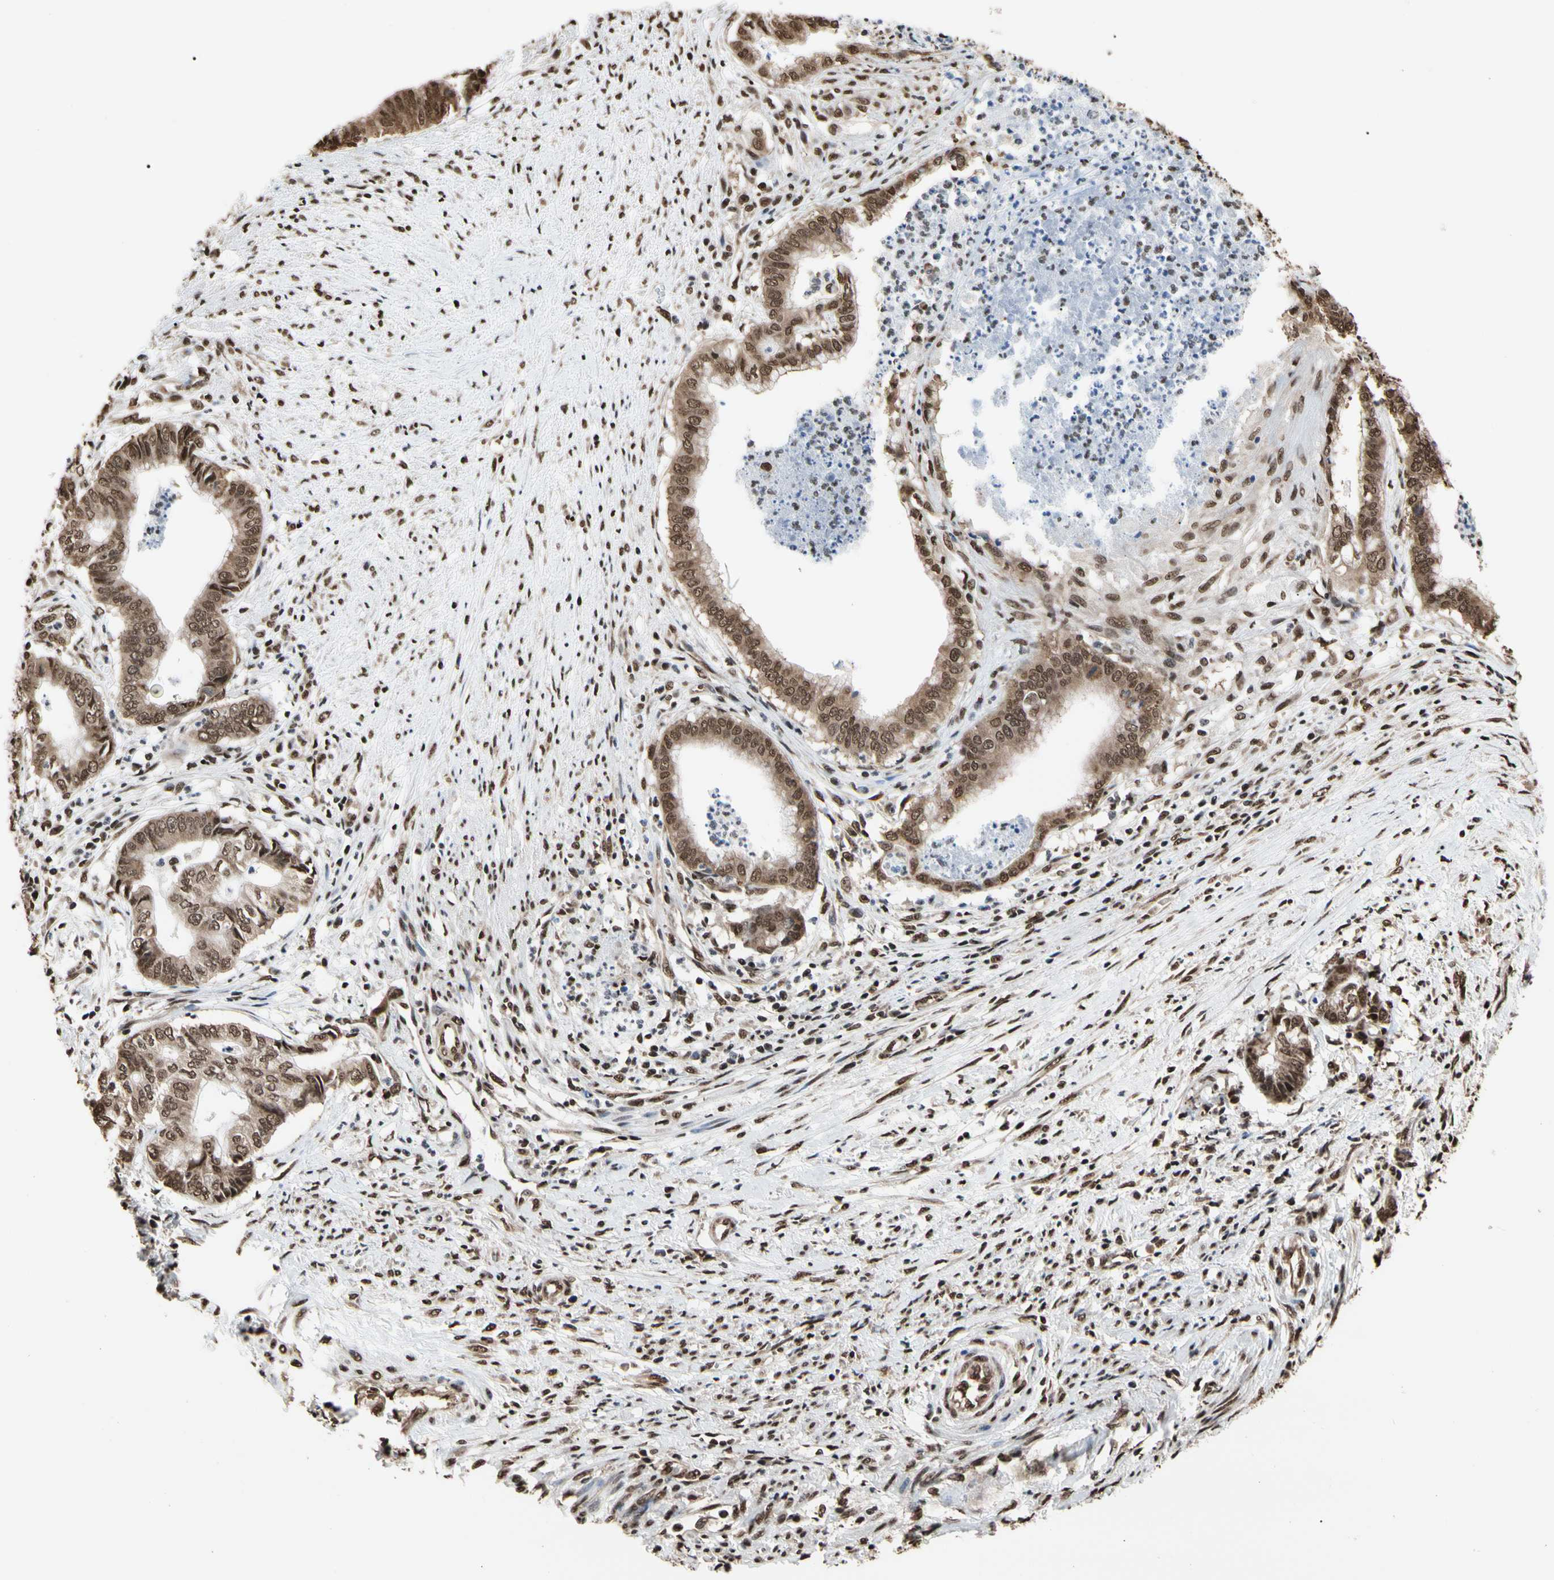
{"staining": {"intensity": "moderate", "quantity": ">75%", "location": "cytoplasmic/membranous,nuclear"}, "tissue": "endometrial cancer", "cell_type": "Tumor cells", "image_type": "cancer", "snomed": [{"axis": "morphology", "description": "Necrosis, NOS"}, {"axis": "morphology", "description": "Adenocarcinoma, NOS"}, {"axis": "topography", "description": "Endometrium"}], "caption": "Tumor cells reveal medium levels of moderate cytoplasmic/membranous and nuclear expression in approximately >75% of cells in endometrial cancer.", "gene": "HNRNPK", "patient": {"sex": "female", "age": 79}}